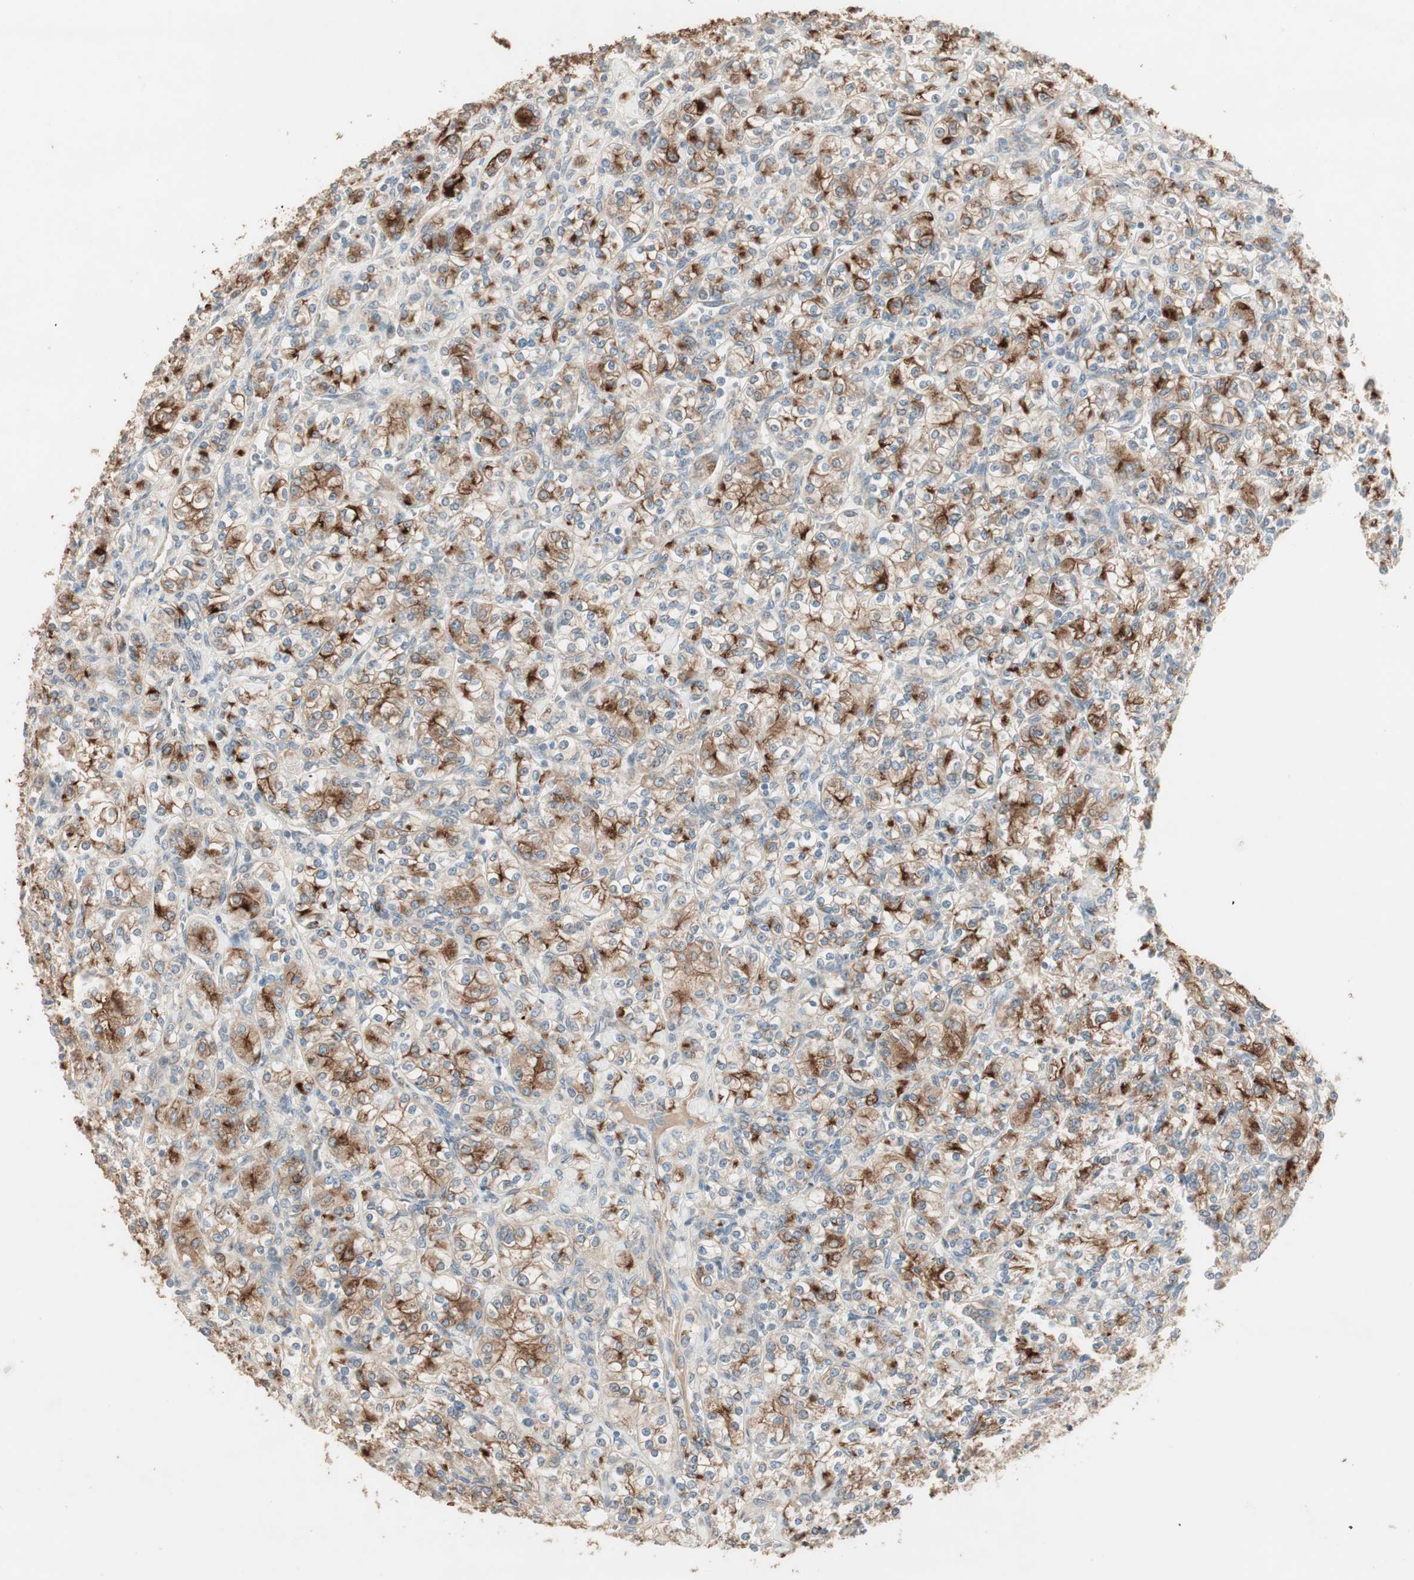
{"staining": {"intensity": "strong", "quantity": ">75%", "location": "cytoplasmic/membranous"}, "tissue": "renal cancer", "cell_type": "Tumor cells", "image_type": "cancer", "snomed": [{"axis": "morphology", "description": "Adenocarcinoma, NOS"}, {"axis": "topography", "description": "Kidney"}], "caption": "Adenocarcinoma (renal) stained with a protein marker displays strong staining in tumor cells.", "gene": "RARRES1", "patient": {"sex": "male", "age": 77}}